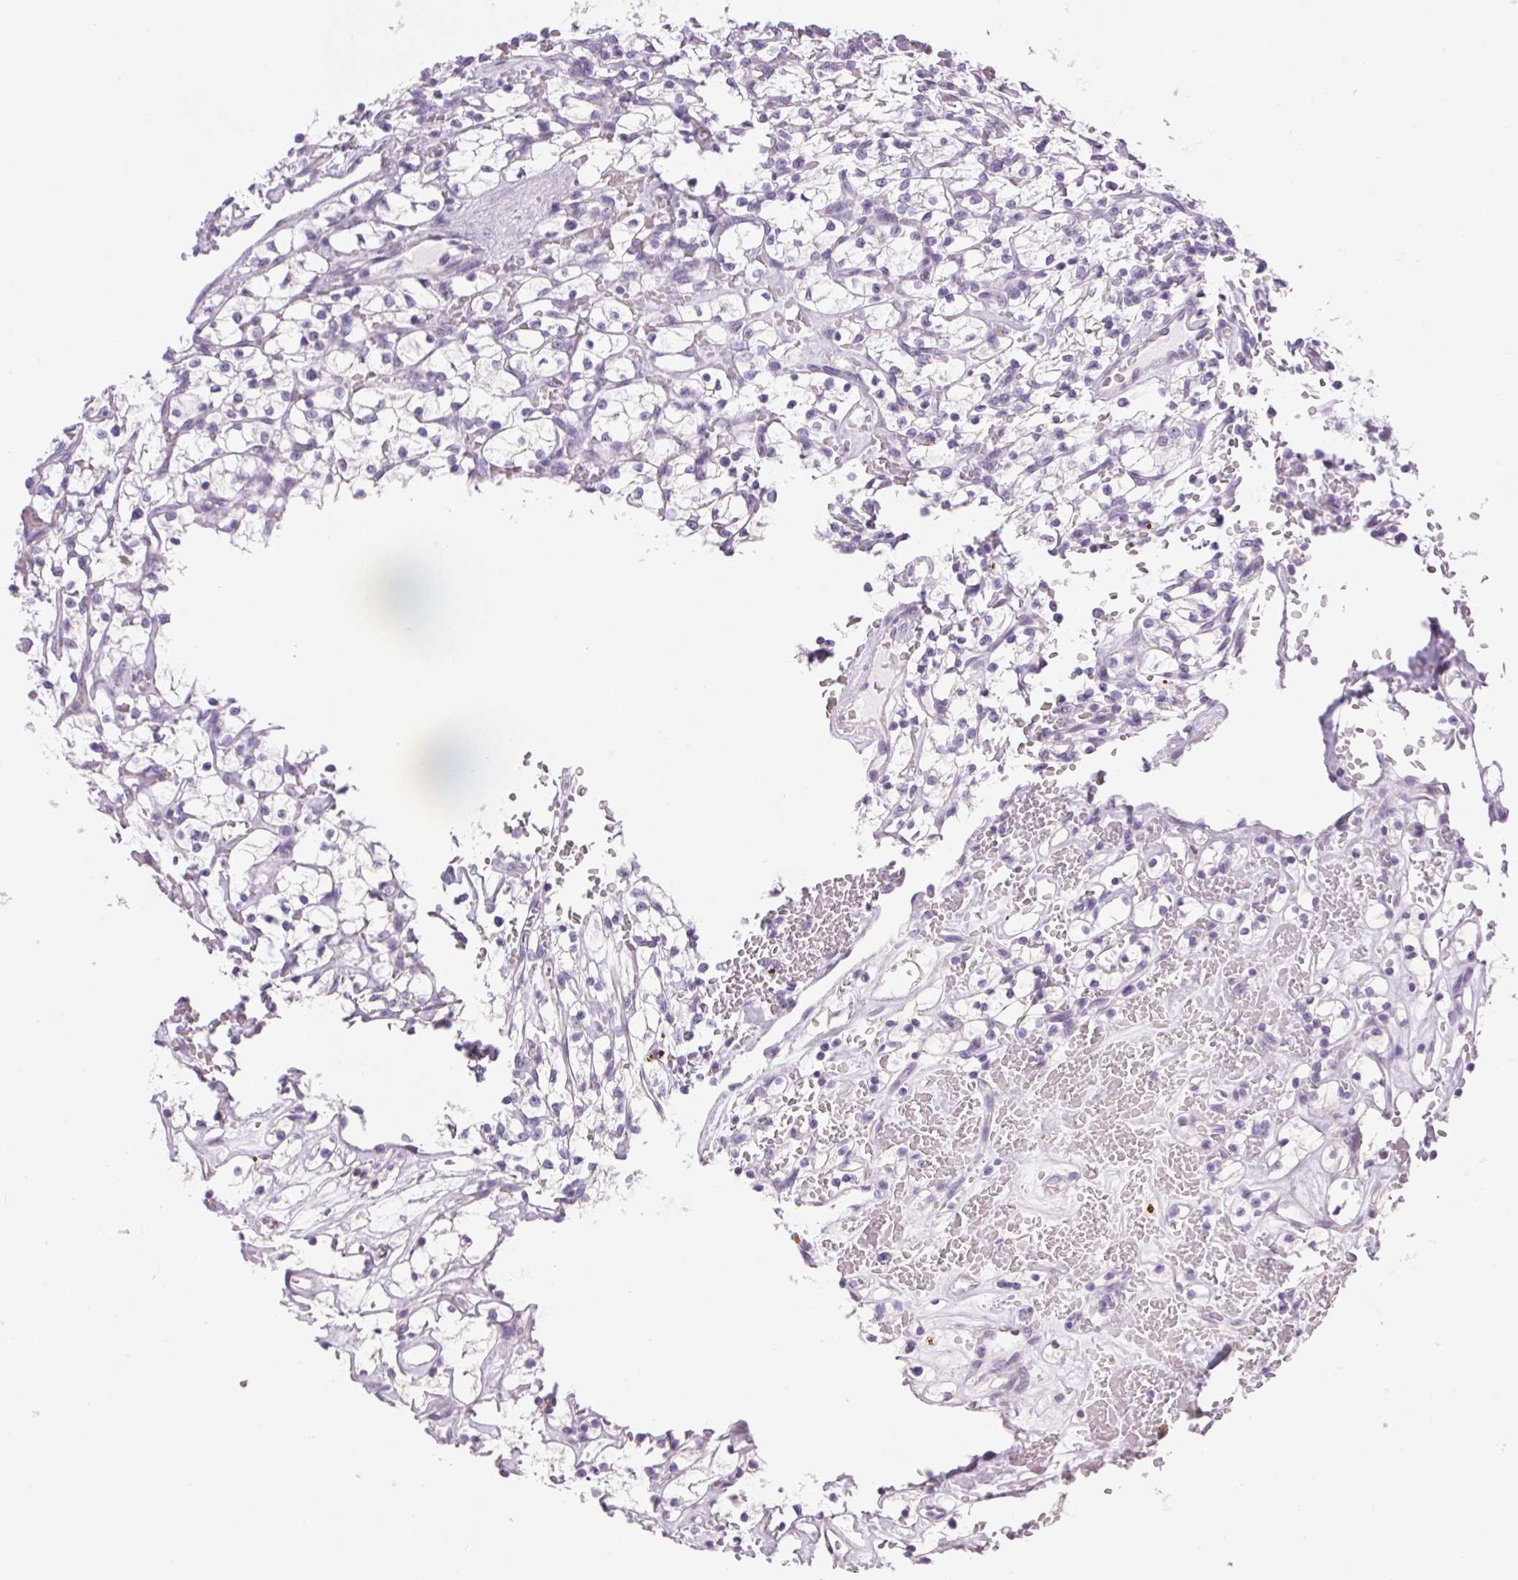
{"staining": {"intensity": "negative", "quantity": "none", "location": "none"}, "tissue": "renal cancer", "cell_type": "Tumor cells", "image_type": "cancer", "snomed": [{"axis": "morphology", "description": "Adenocarcinoma, NOS"}, {"axis": "topography", "description": "Kidney"}], "caption": "High power microscopy image of an immunohistochemistry image of renal cancer, revealing no significant staining in tumor cells.", "gene": "ATP6V0A4", "patient": {"sex": "female", "age": 64}}